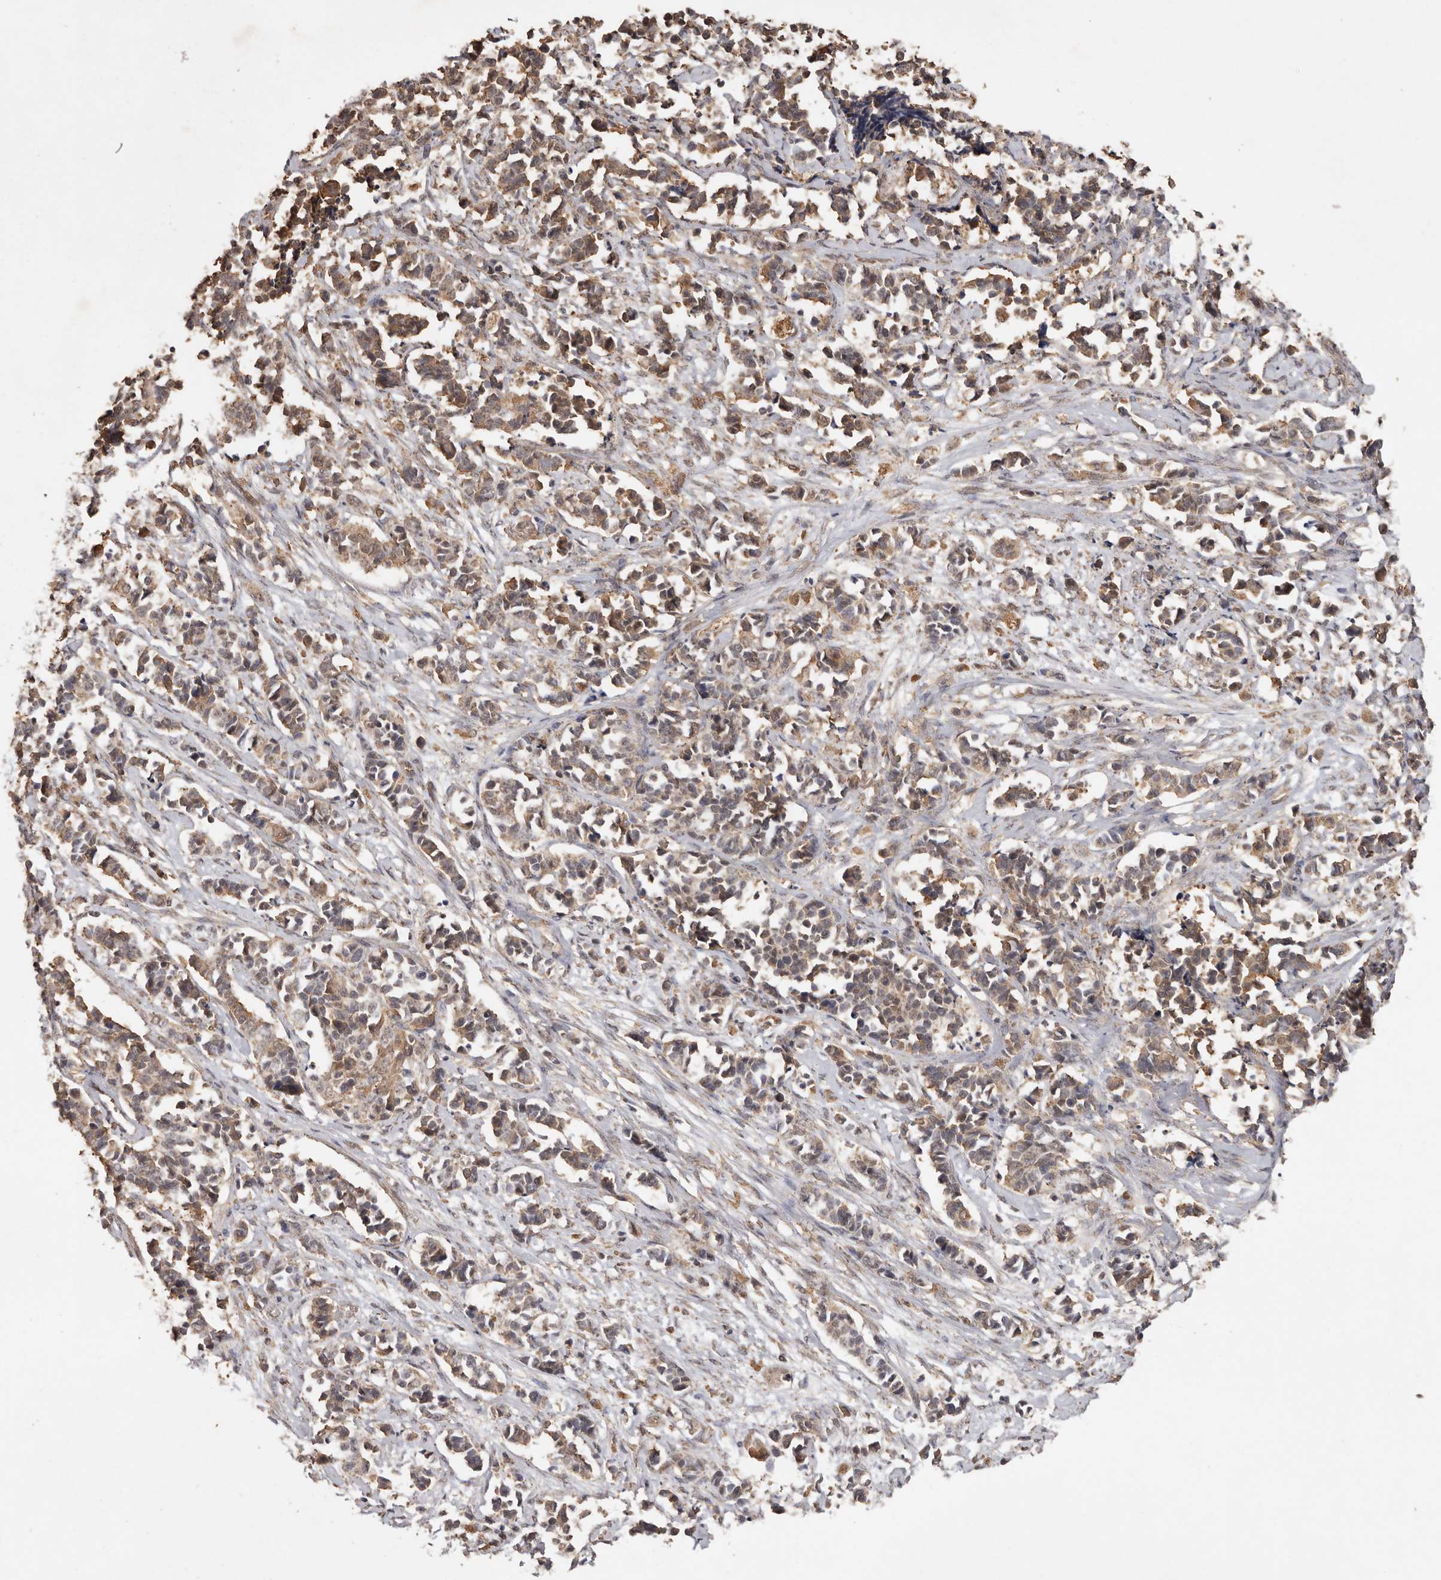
{"staining": {"intensity": "moderate", "quantity": ">75%", "location": "cytoplasmic/membranous"}, "tissue": "cervical cancer", "cell_type": "Tumor cells", "image_type": "cancer", "snomed": [{"axis": "morphology", "description": "Normal tissue, NOS"}, {"axis": "morphology", "description": "Squamous cell carcinoma, NOS"}, {"axis": "topography", "description": "Cervix"}], "caption": "DAB (3,3'-diaminobenzidine) immunohistochemical staining of cervical cancer reveals moderate cytoplasmic/membranous protein positivity in approximately >75% of tumor cells.", "gene": "RWDD1", "patient": {"sex": "female", "age": 35}}